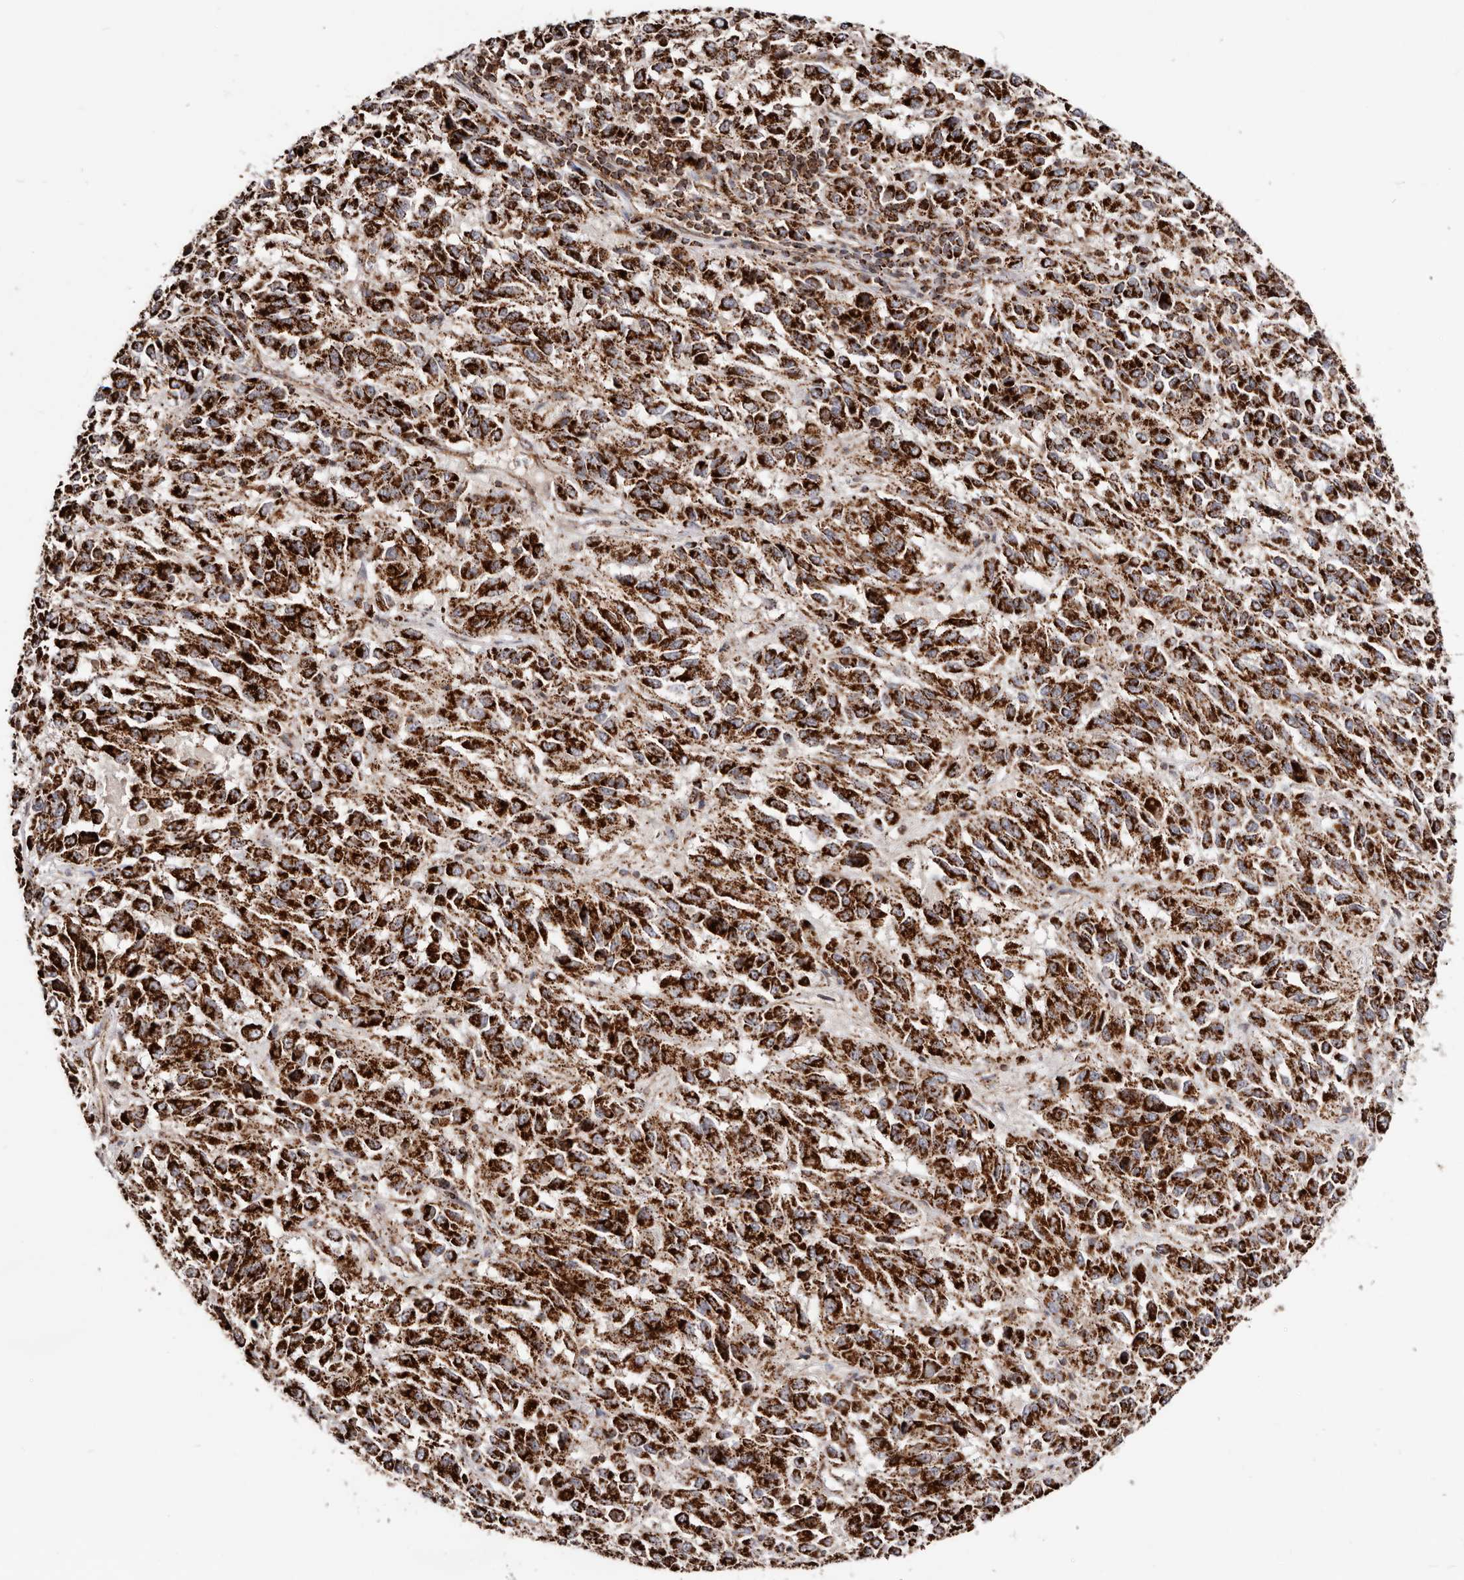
{"staining": {"intensity": "strong", "quantity": ">75%", "location": "cytoplasmic/membranous"}, "tissue": "melanoma", "cell_type": "Tumor cells", "image_type": "cancer", "snomed": [{"axis": "morphology", "description": "Malignant melanoma, Metastatic site"}, {"axis": "topography", "description": "Lung"}], "caption": "Protein positivity by IHC reveals strong cytoplasmic/membranous staining in about >75% of tumor cells in melanoma.", "gene": "PRKACB", "patient": {"sex": "male", "age": 64}}